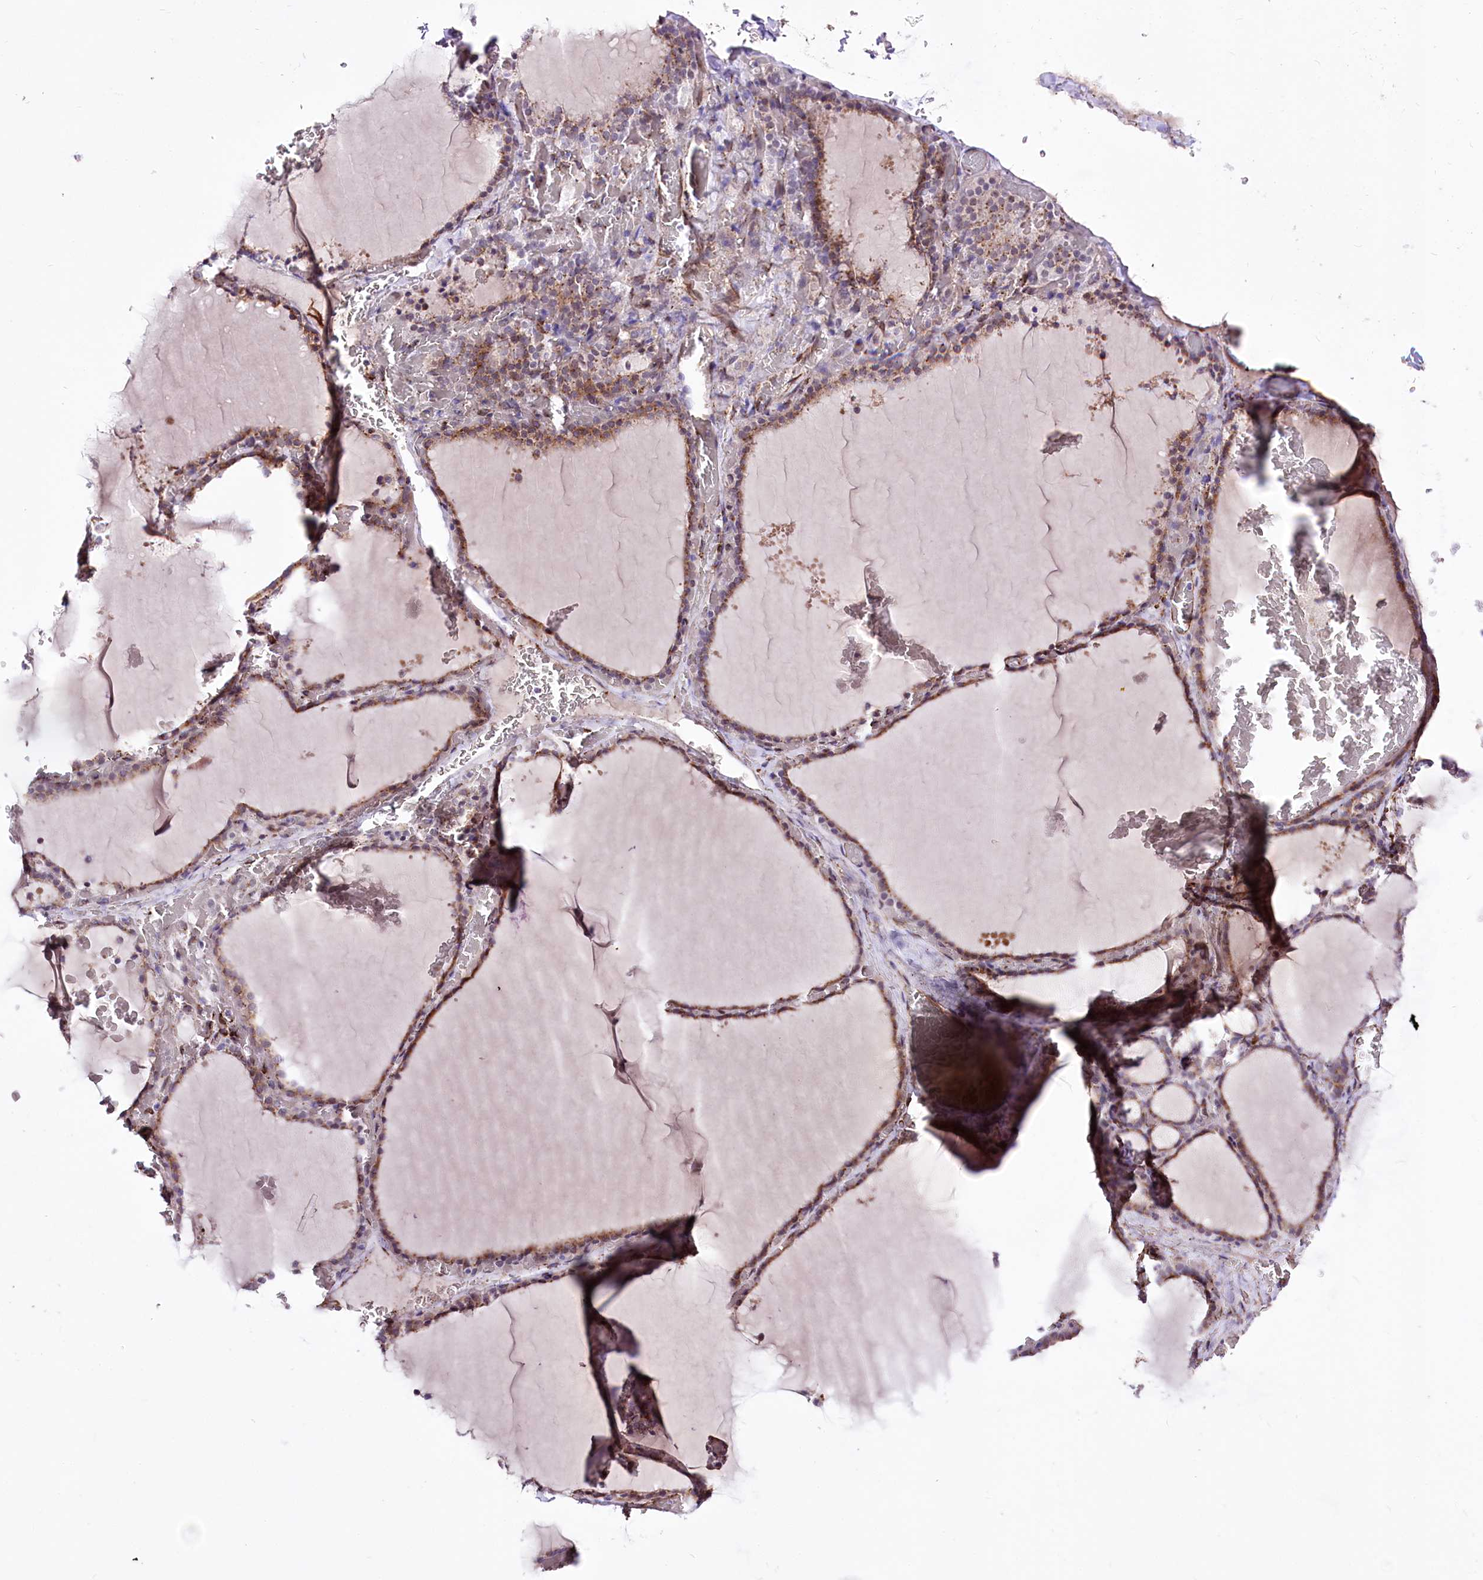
{"staining": {"intensity": "moderate", "quantity": "25%-75%", "location": "cytoplasmic/membranous"}, "tissue": "thyroid gland", "cell_type": "Glandular cells", "image_type": "normal", "snomed": [{"axis": "morphology", "description": "Normal tissue, NOS"}, {"axis": "topography", "description": "Thyroid gland"}], "caption": "Brown immunohistochemical staining in benign human thyroid gland exhibits moderate cytoplasmic/membranous staining in approximately 25%-75% of glandular cells. The staining is performed using DAB (3,3'-diaminobenzidine) brown chromogen to label protein expression. The nuclei are counter-stained blue using hematoxylin.", "gene": "WWC1", "patient": {"sex": "female", "age": 39}}